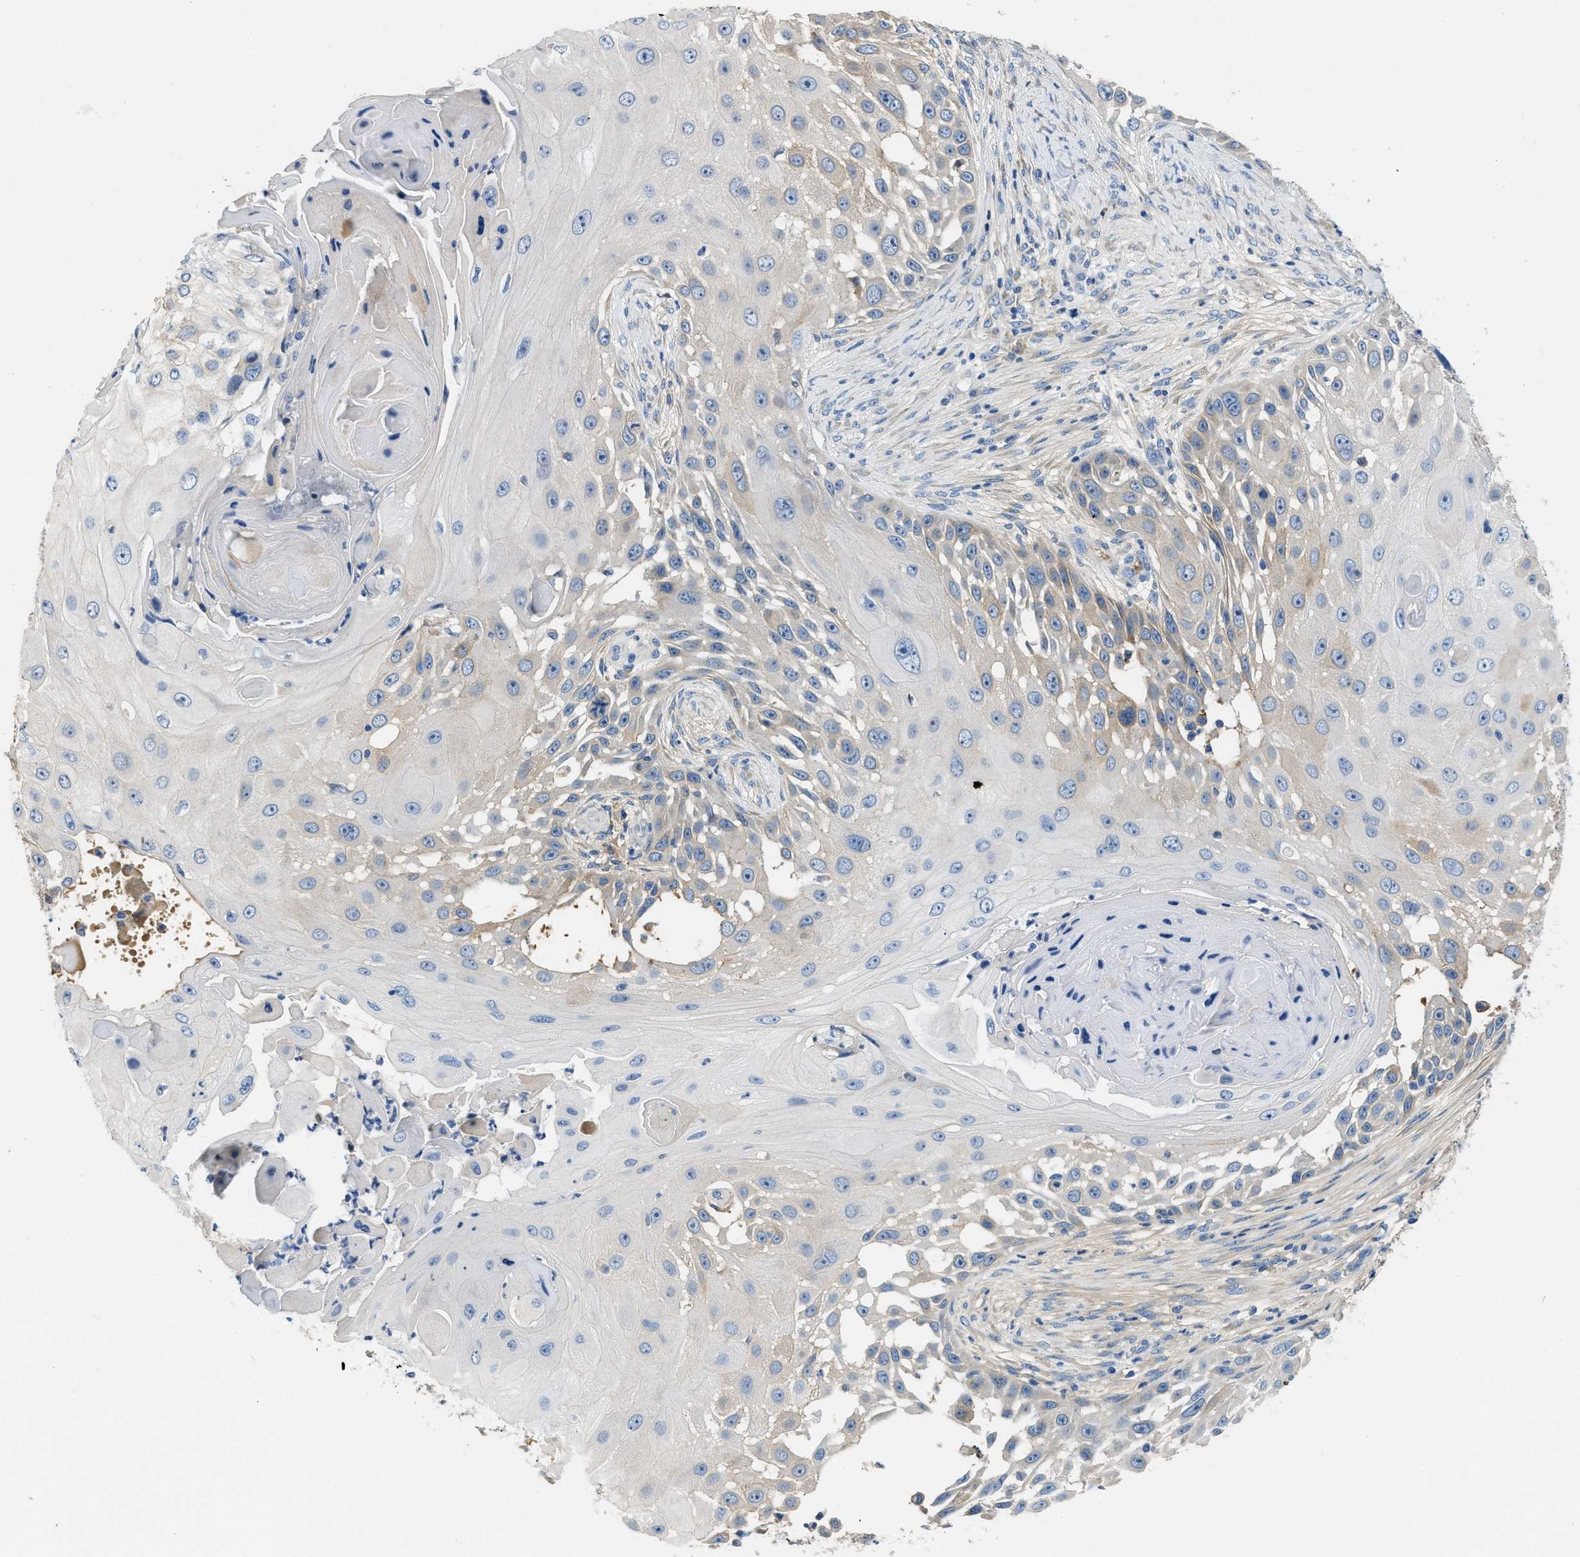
{"staining": {"intensity": "weak", "quantity": "25%-75%", "location": "cytoplasmic/membranous"}, "tissue": "skin cancer", "cell_type": "Tumor cells", "image_type": "cancer", "snomed": [{"axis": "morphology", "description": "Squamous cell carcinoma, NOS"}, {"axis": "topography", "description": "Skin"}], "caption": "IHC histopathology image of neoplastic tissue: human squamous cell carcinoma (skin) stained using immunohistochemistry demonstrates low levels of weak protein expression localized specifically in the cytoplasmic/membranous of tumor cells, appearing as a cytoplasmic/membranous brown color.", "gene": "C1S", "patient": {"sex": "female", "age": 44}}